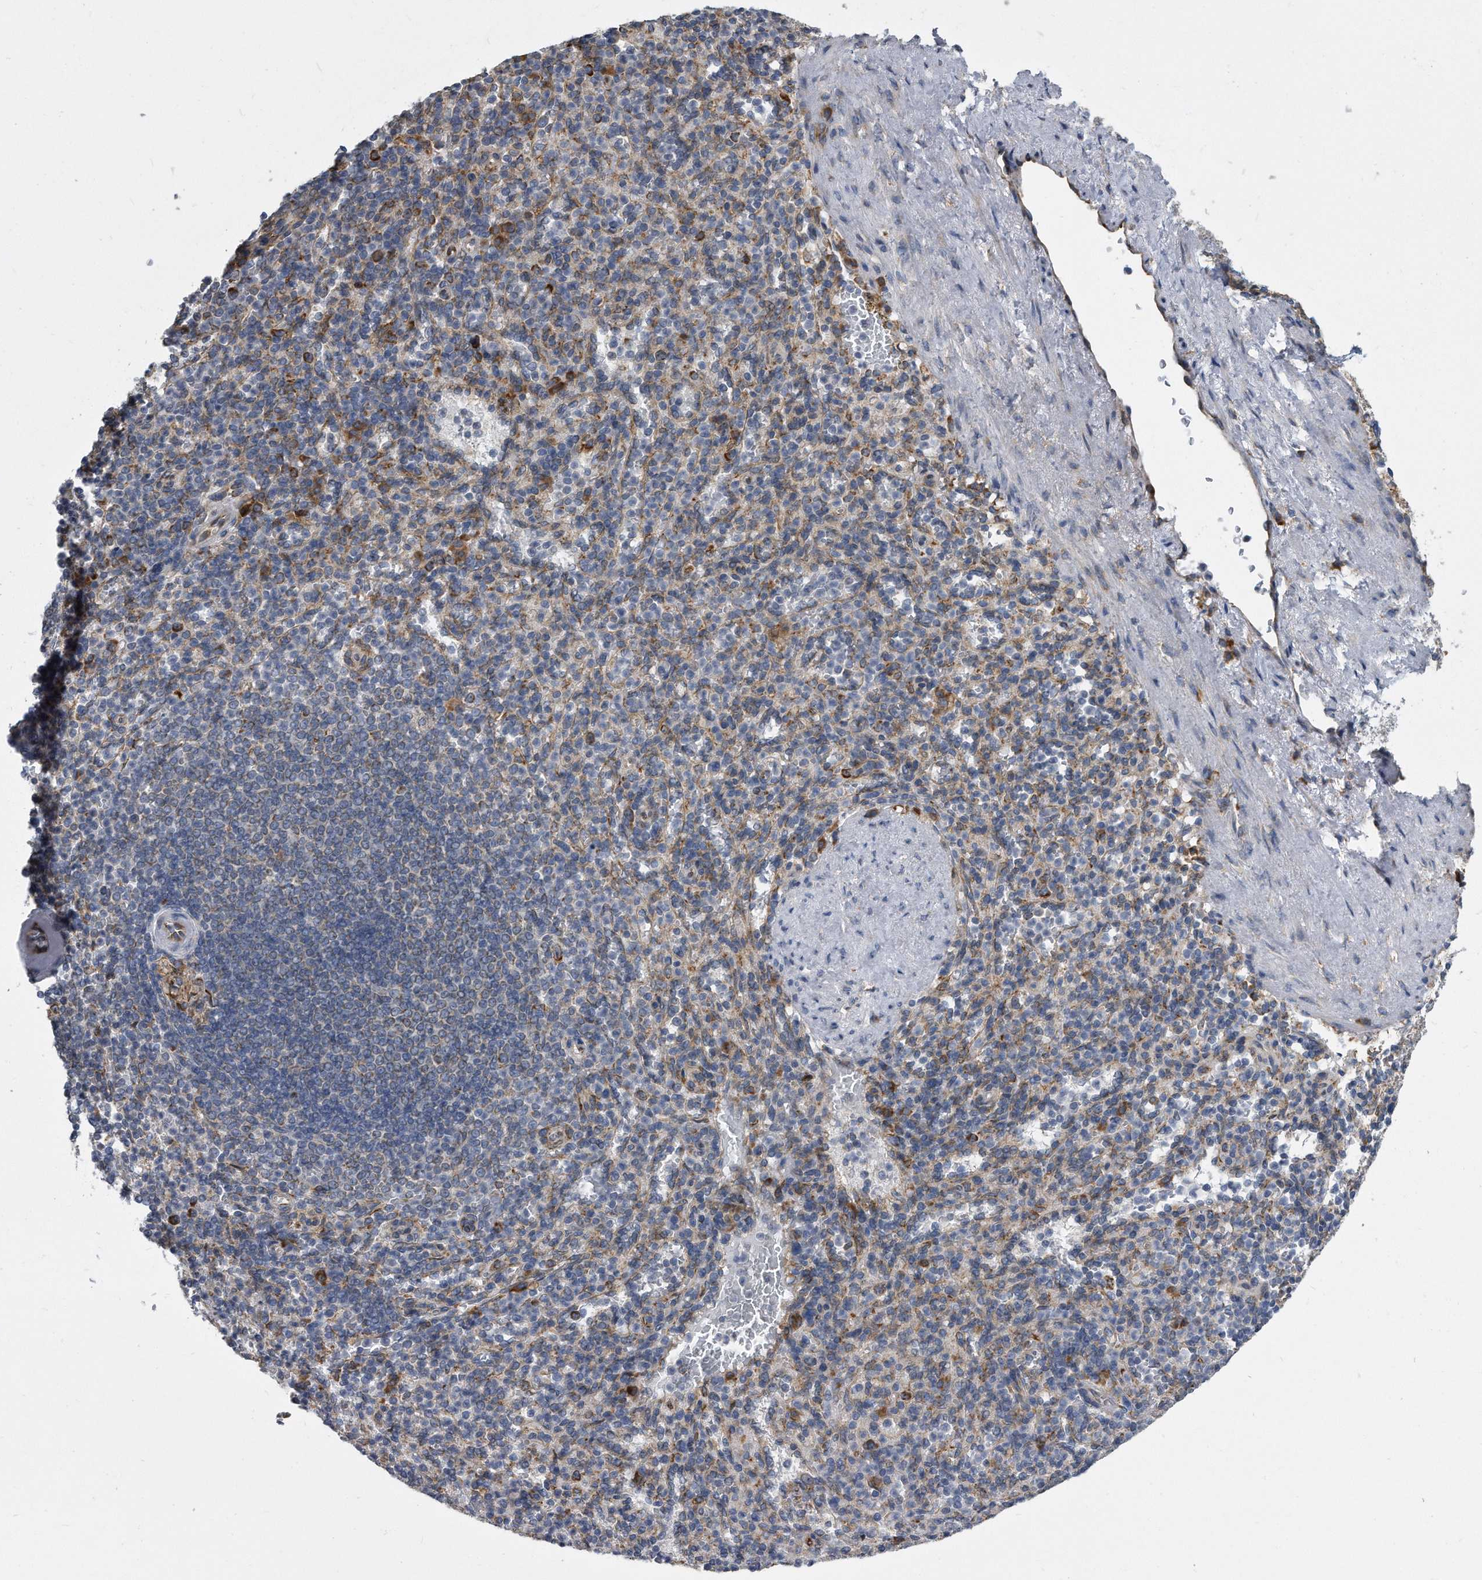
{"staining": {"intensity": "moderate", "quantity": "<25%", "location": "cytoplasmic/membranous"}, "tissue": "spleen", "cell_type": "Cells in red pulp", "image_type": "normal", "snomed": [{"axis": "morphology", "description": "Normal tissue, NOS"}, {"axis": "topography", "description": "Spleen"}], "caption": "IHC micrograph of unremarkable human spleen stained for a protein (brown), which demonstrates low levels of moderate cytoplasmic/membranous expression in approximately <25% of cells in red pulp.", "gene": "CCDC47", "patient": {"sex": "female", "age": 74}}